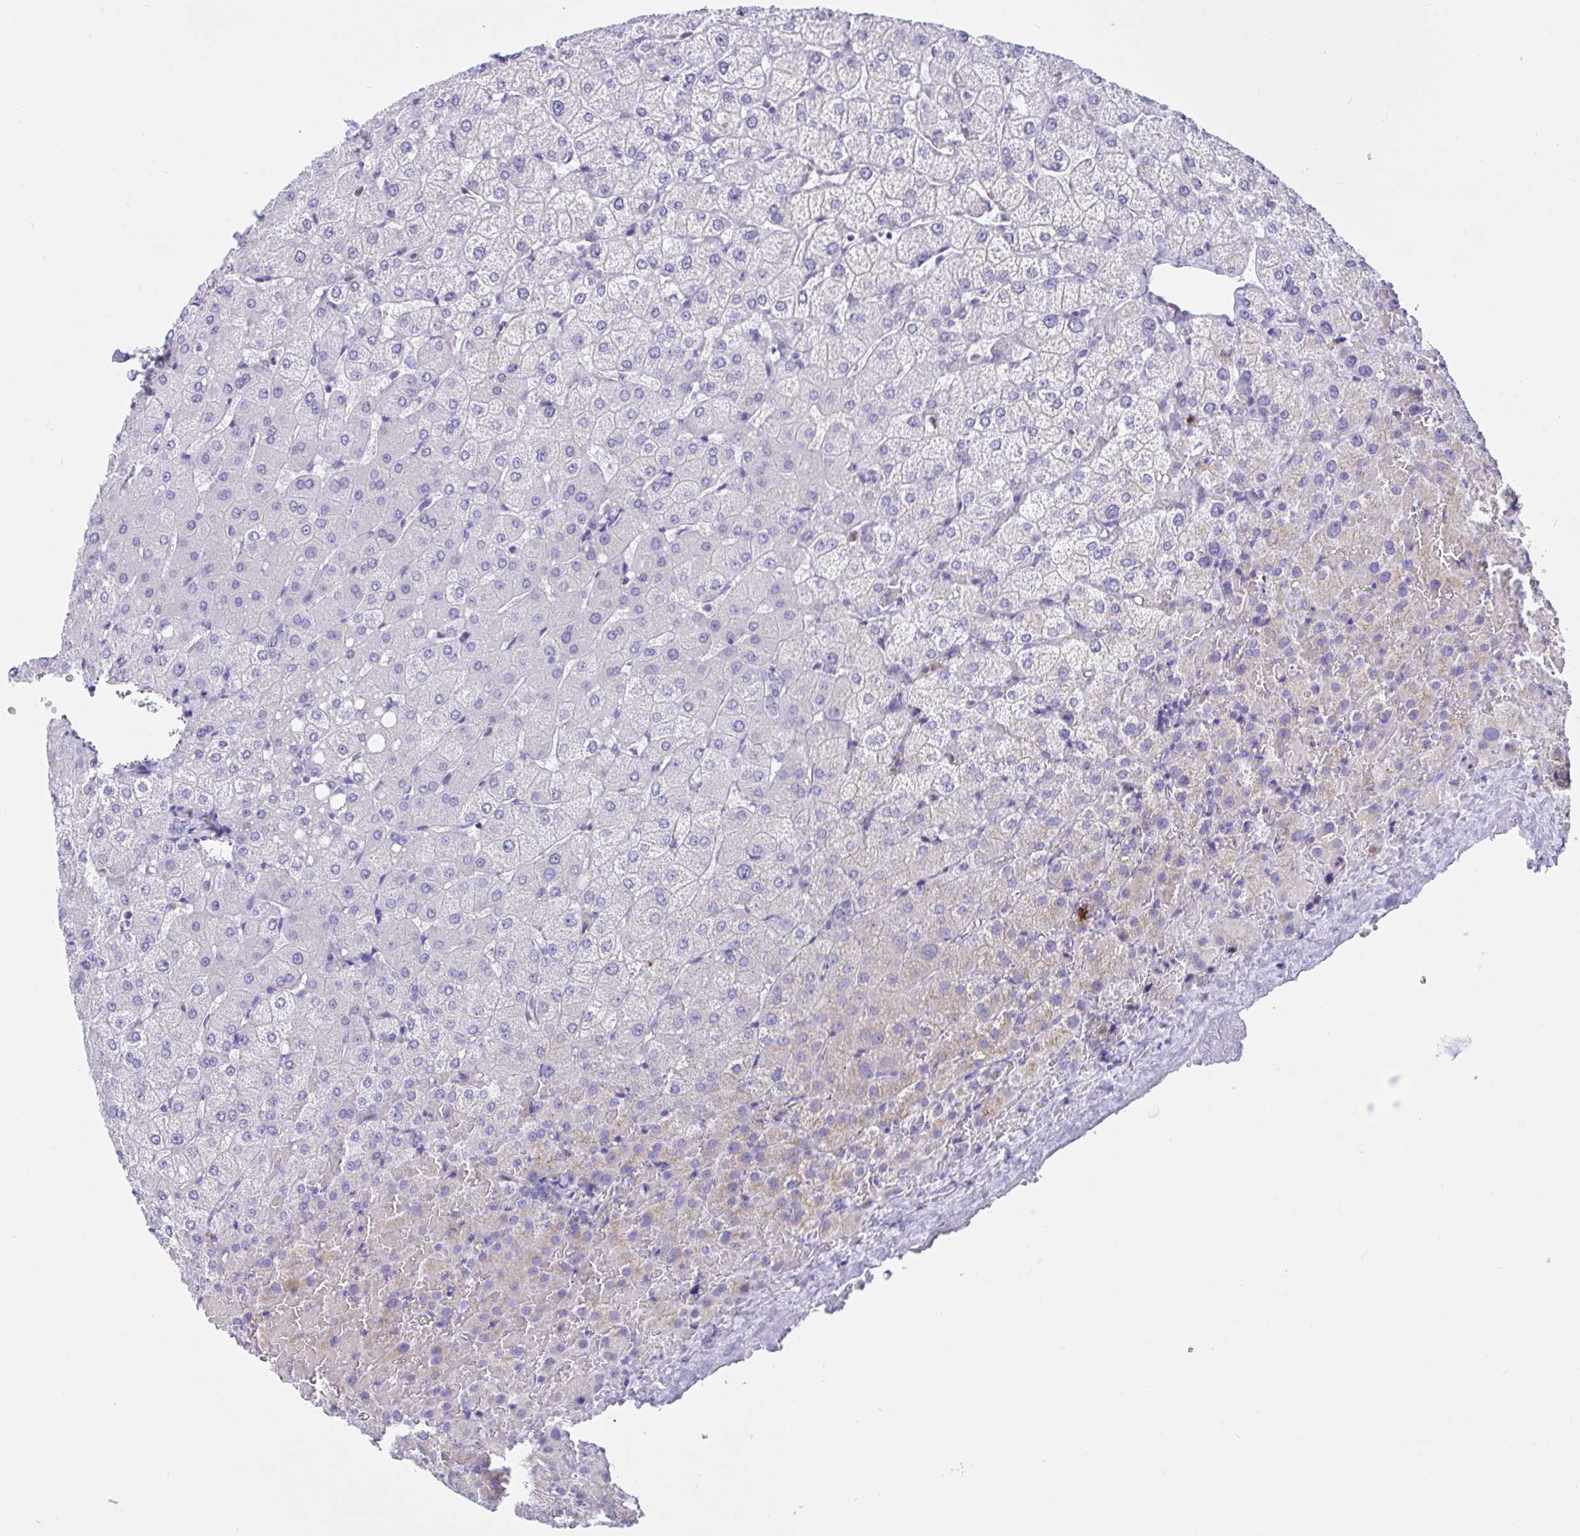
{"staining": {"intensity": "negative", "quantity": "none", "location": "none"}, "tissue": "liver", "cell_type": "Cholangiocytes", "image_type": "normal", "snomed": [{"axis": "morphology", "description": "Normal tissue, NOS"}, {"axis": "topography", "description": "Liver"}], "caption": "Cholangiocytes show no significant positivity in unremarkable liver. Brightfield microscopy of immunohistochemistry (IHC) stained with DAB (brown) and hematoxylin (blue), captured at high magnification.", "gene": "RNASE3", "patient": {"sex": "female", "age": 54}}